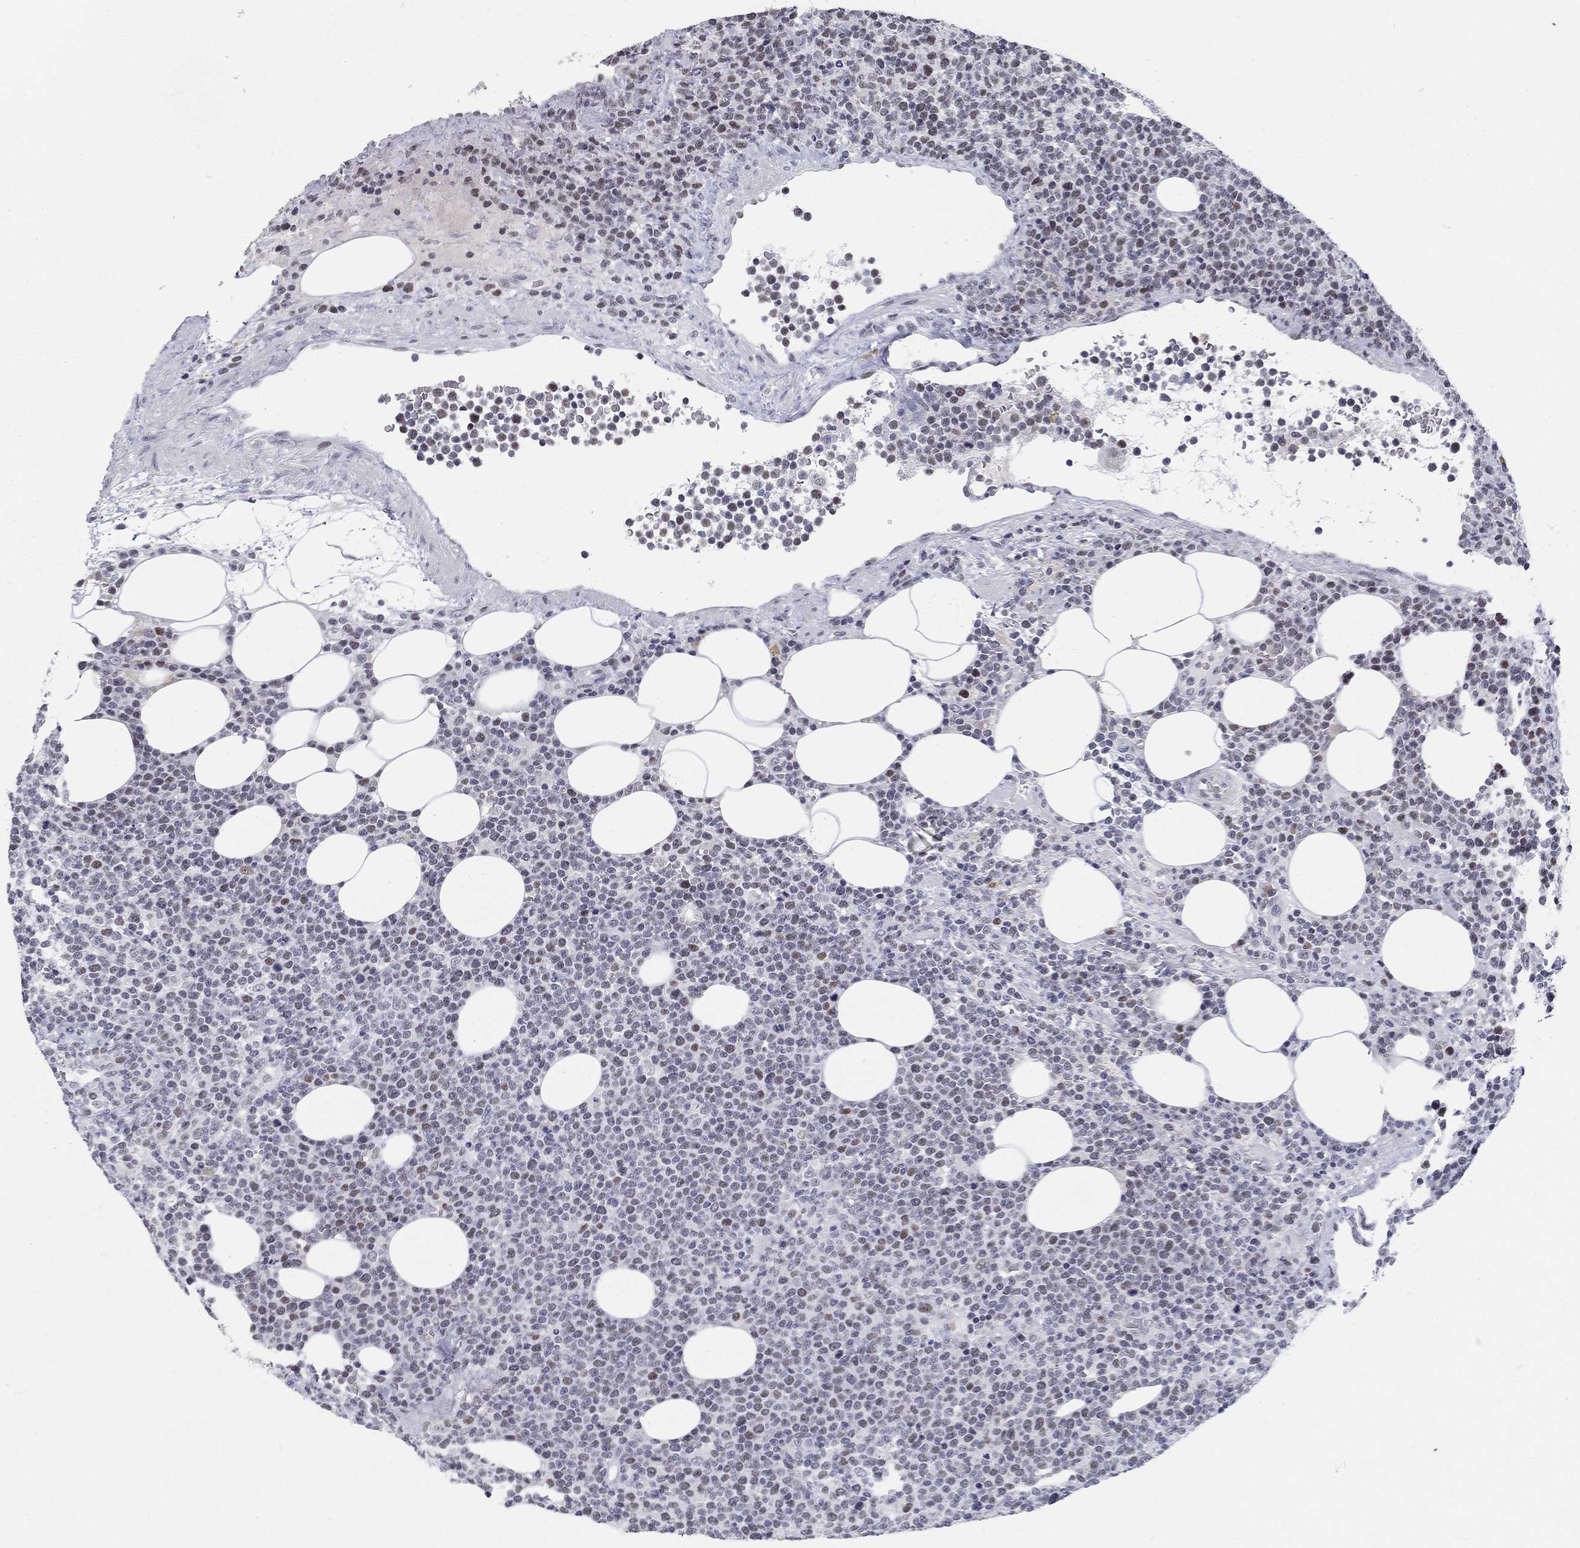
{"staining": {"intensity": "weak", "quantity": "<25%", "location": "nuclear"}, "tissue": "lymphoma", "cell_type": "Tumor cells", "image_type": "cancer", "snomed": [{"axis": "morphology", "description": "Malignant lymphoma, non-Hodgkin's type, High grade"}, {"axis": "topography", "description": "Lymph node"}], "caption": "Tumor cells show no significant expression in lymphoma.", "gene": "BHLHE22", "patient": {"sex": "male", "age": 61}}